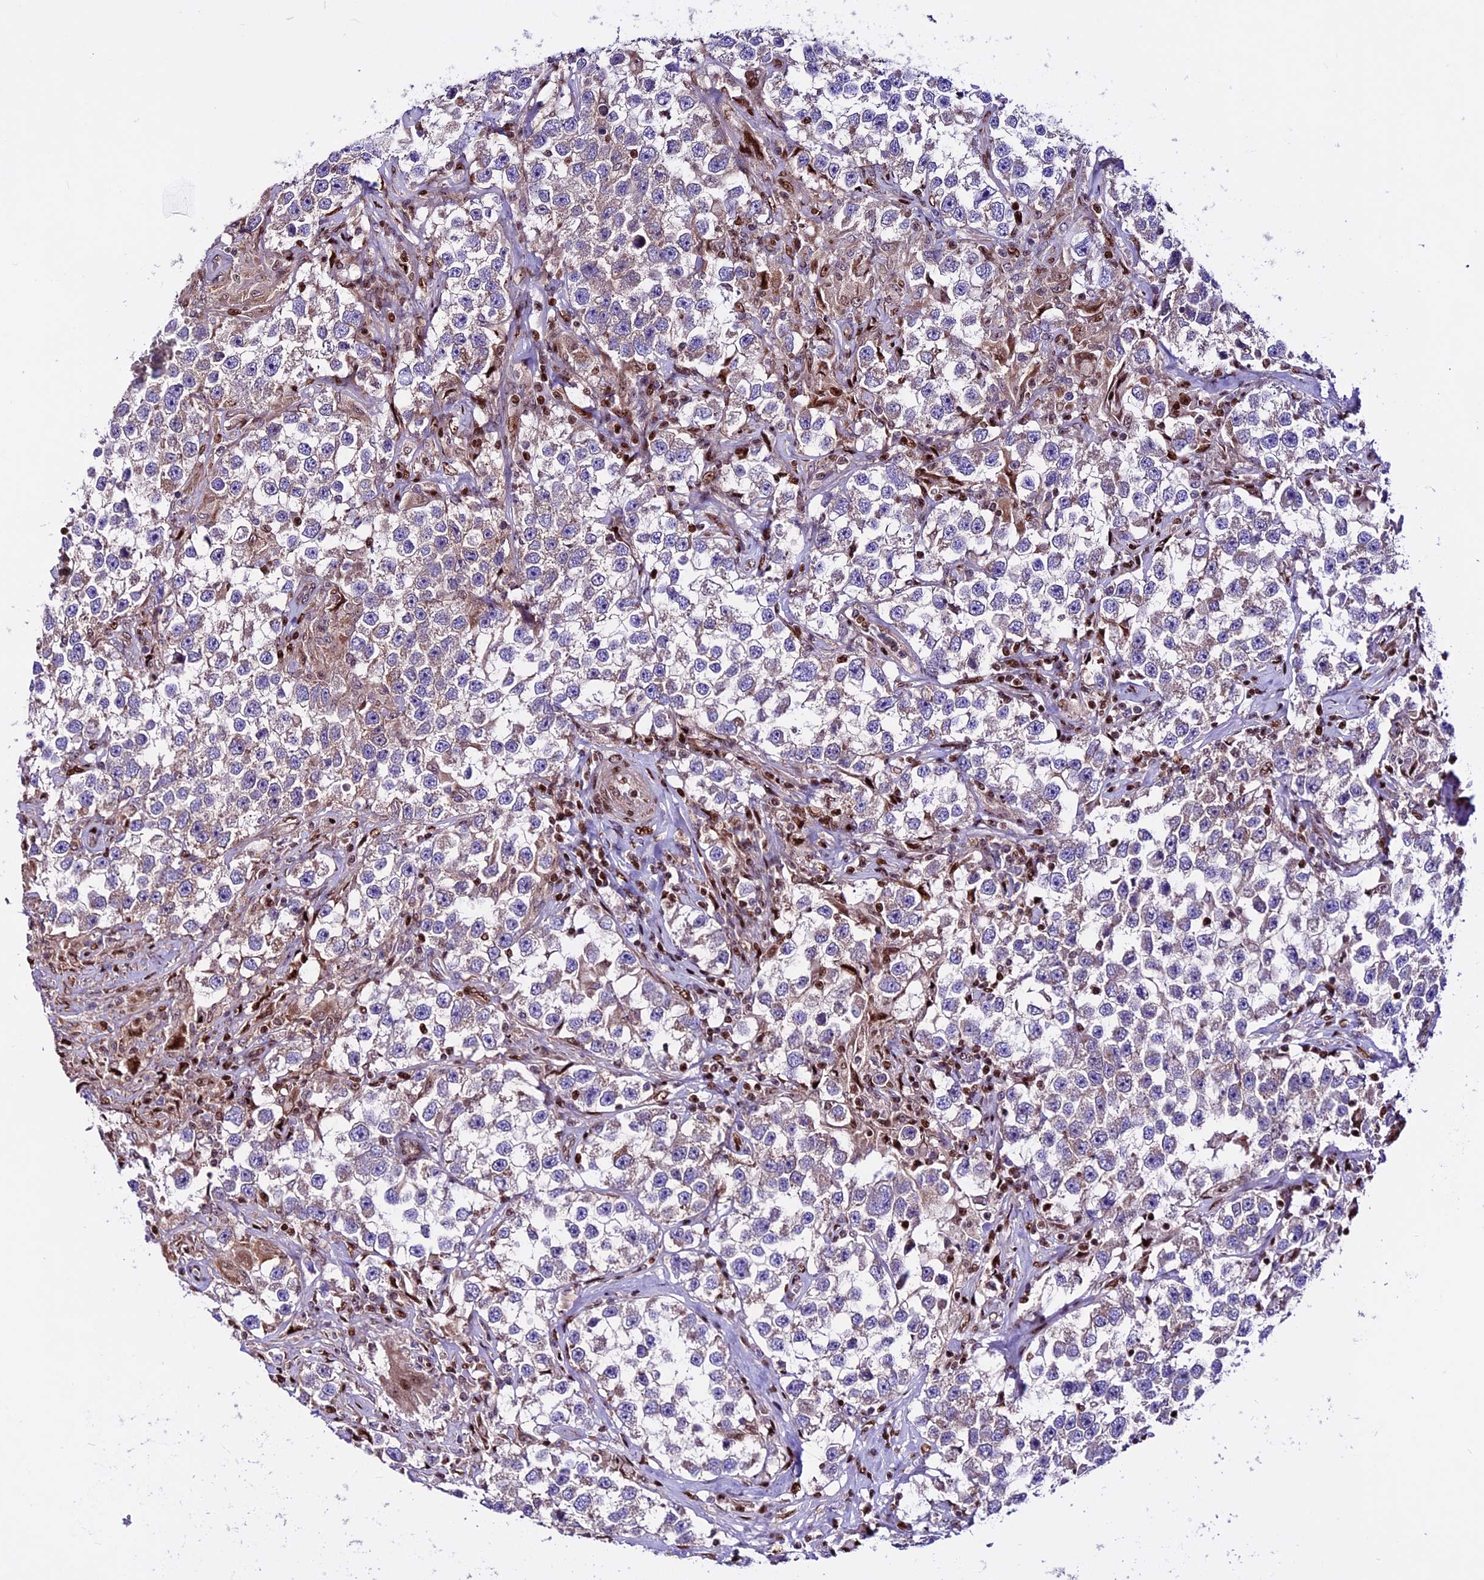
{"staining": {"intensity": "negative", "quantity": "none", "location": "none"}, "tissue": "testis cancer", "cell_type": "Tumor cells", "image_type": "cancer", "snomed": [{"axis": "morphology", "description": "Seminoma, NOS"}, {"axis": "topography", "description": "Testis"}], "caption": "This image is of testis cancer (seminoma) stained with IHC to label a protein in brown with the nuclei are counter-stained blue. There is no staining in tumor cells. (DAB immunohistochemistry, high magnification).", "gene": "RINL", "patient": {"sex": "male", "age": 46}}